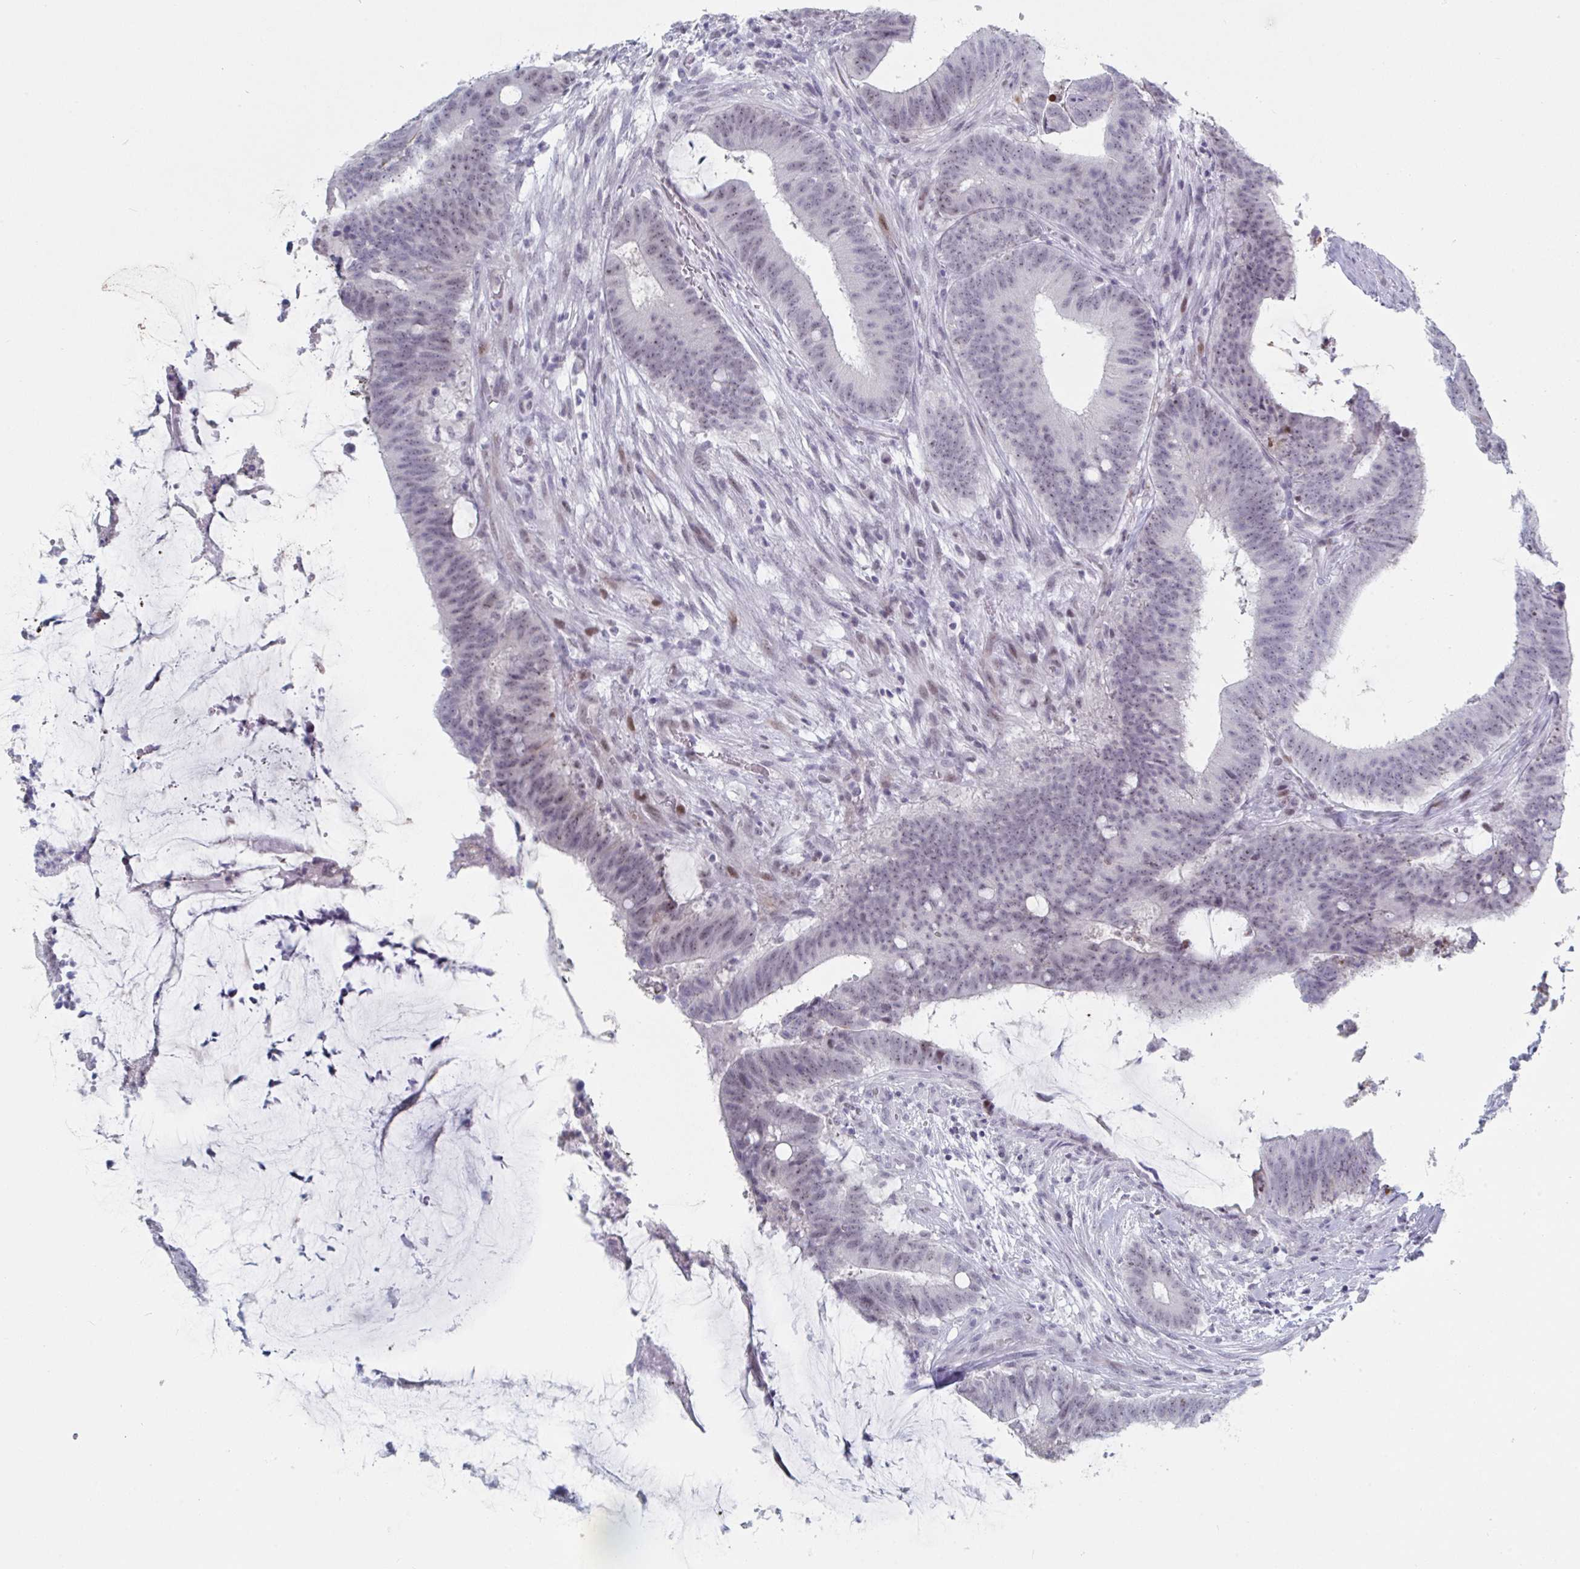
{"staining": {"intensity": "weak", "quantity": "25%-75%", "location": "nuclear"}, "tissue": "colorectal cancer", "cell_type": "Tumor cells", "image_type": "cancer", "snomed": [{"axis": "morphology", "description": "Adenocarcinoma, NOS"}, {"axis": "topography", "description": "Colon"}], "caption": "Human colorectal adenocarcinoma stained with a protein marker reveals weak staining in tumor cells.", "gene": "NR1H2", "patient": {"sex": "female", "age": 43}}